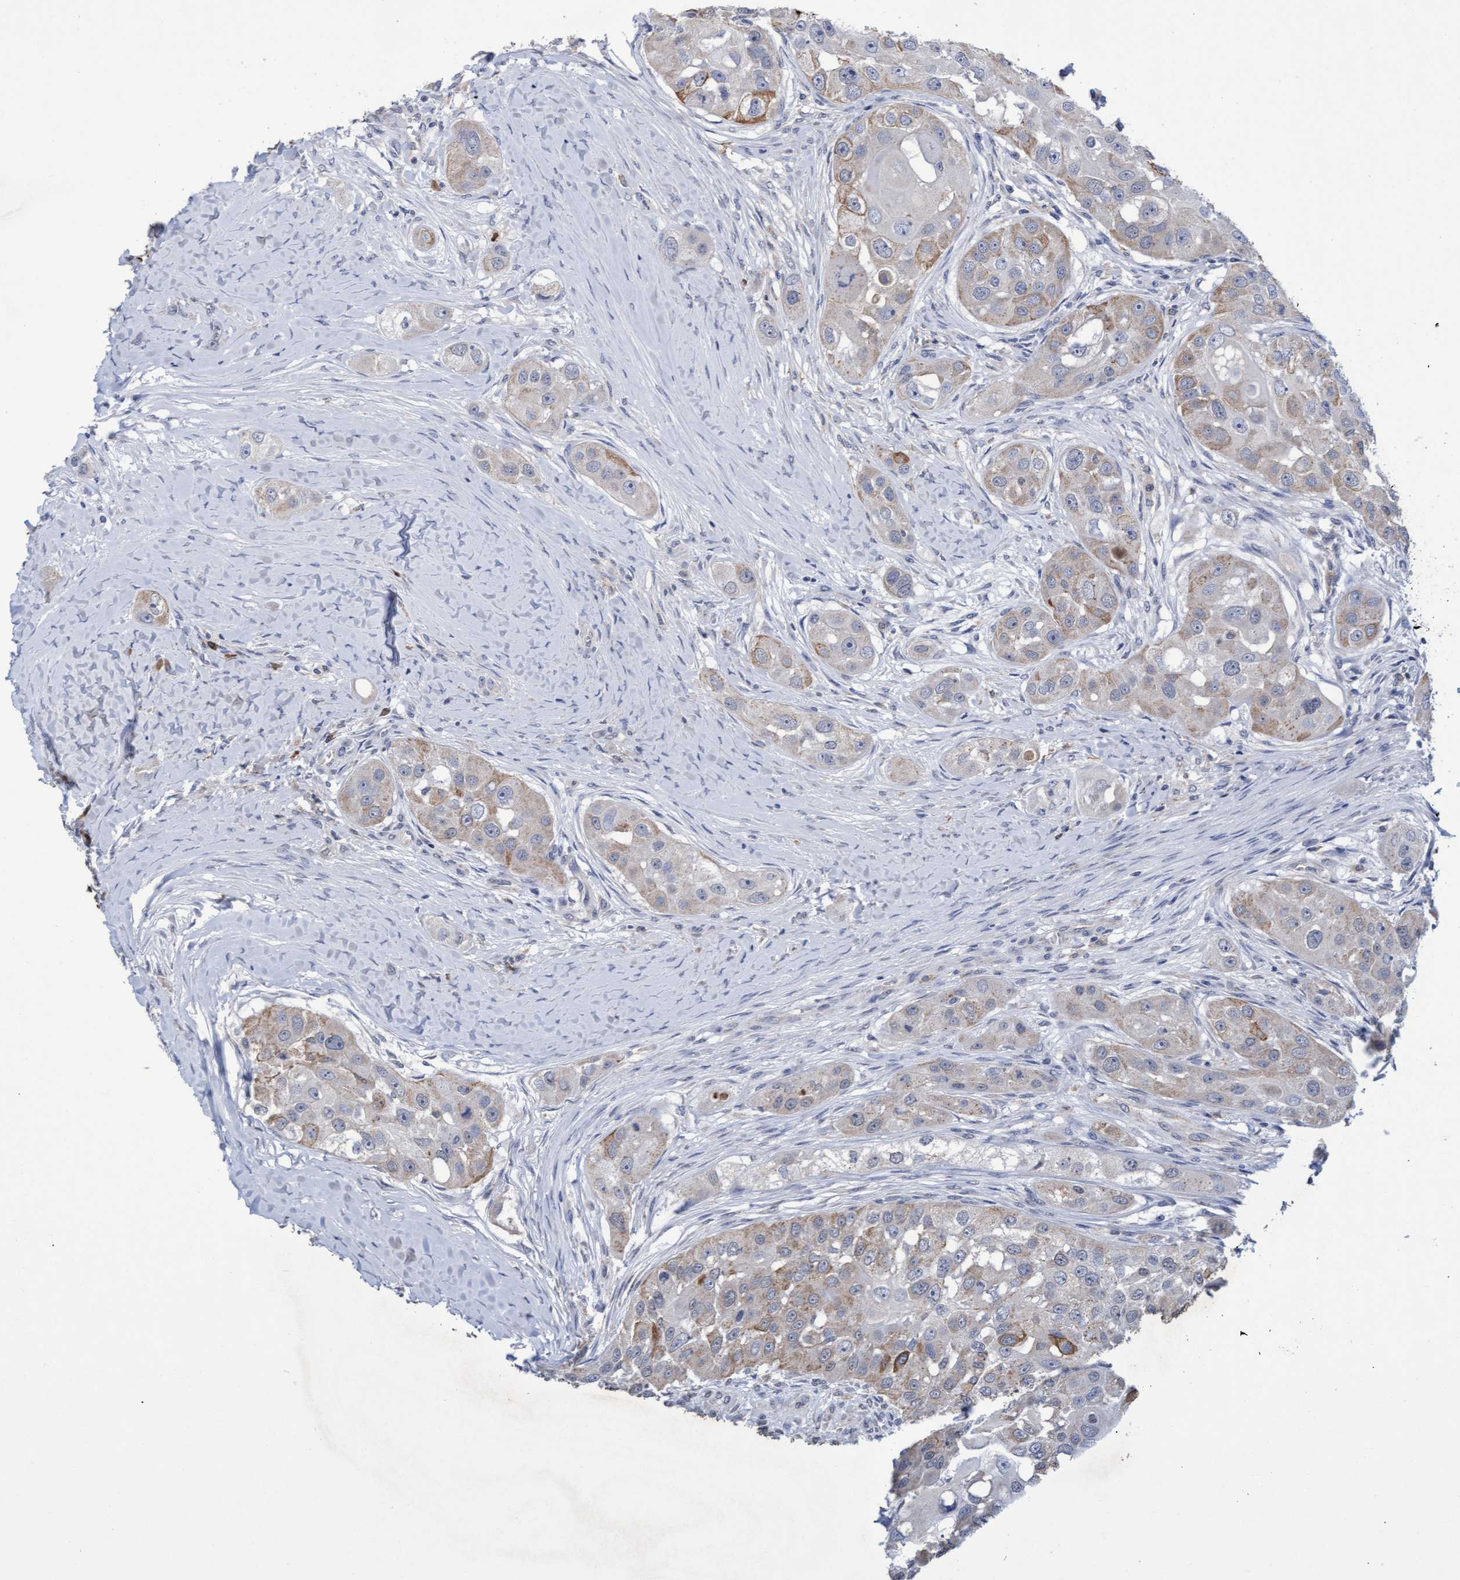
{"staining": {"intensity": "weak", "quantity": "<25%", "location": "cytoplasmic/membranous"}, "tissue": "head and neck cancer", "cell_type": "Tumor cells", "image_type": "cancer", "snomed": [{"axis": "morphology", "description": "Normal tissue, NOS"}, {"axis": "morphology", "description": "Squamous cell carcinoma, NOS"}, {"axis": "topography", "description": "Skeletal muscle"}, {"axis": "topography", "description": "Head-Neck"}], "caption": "Histopathology image shows no protein positivity in tumor cells of head and neck squamous cell carcinoma tissue.", "gene": "GPR39", "patient": {"sex": "male", "age": 51}}